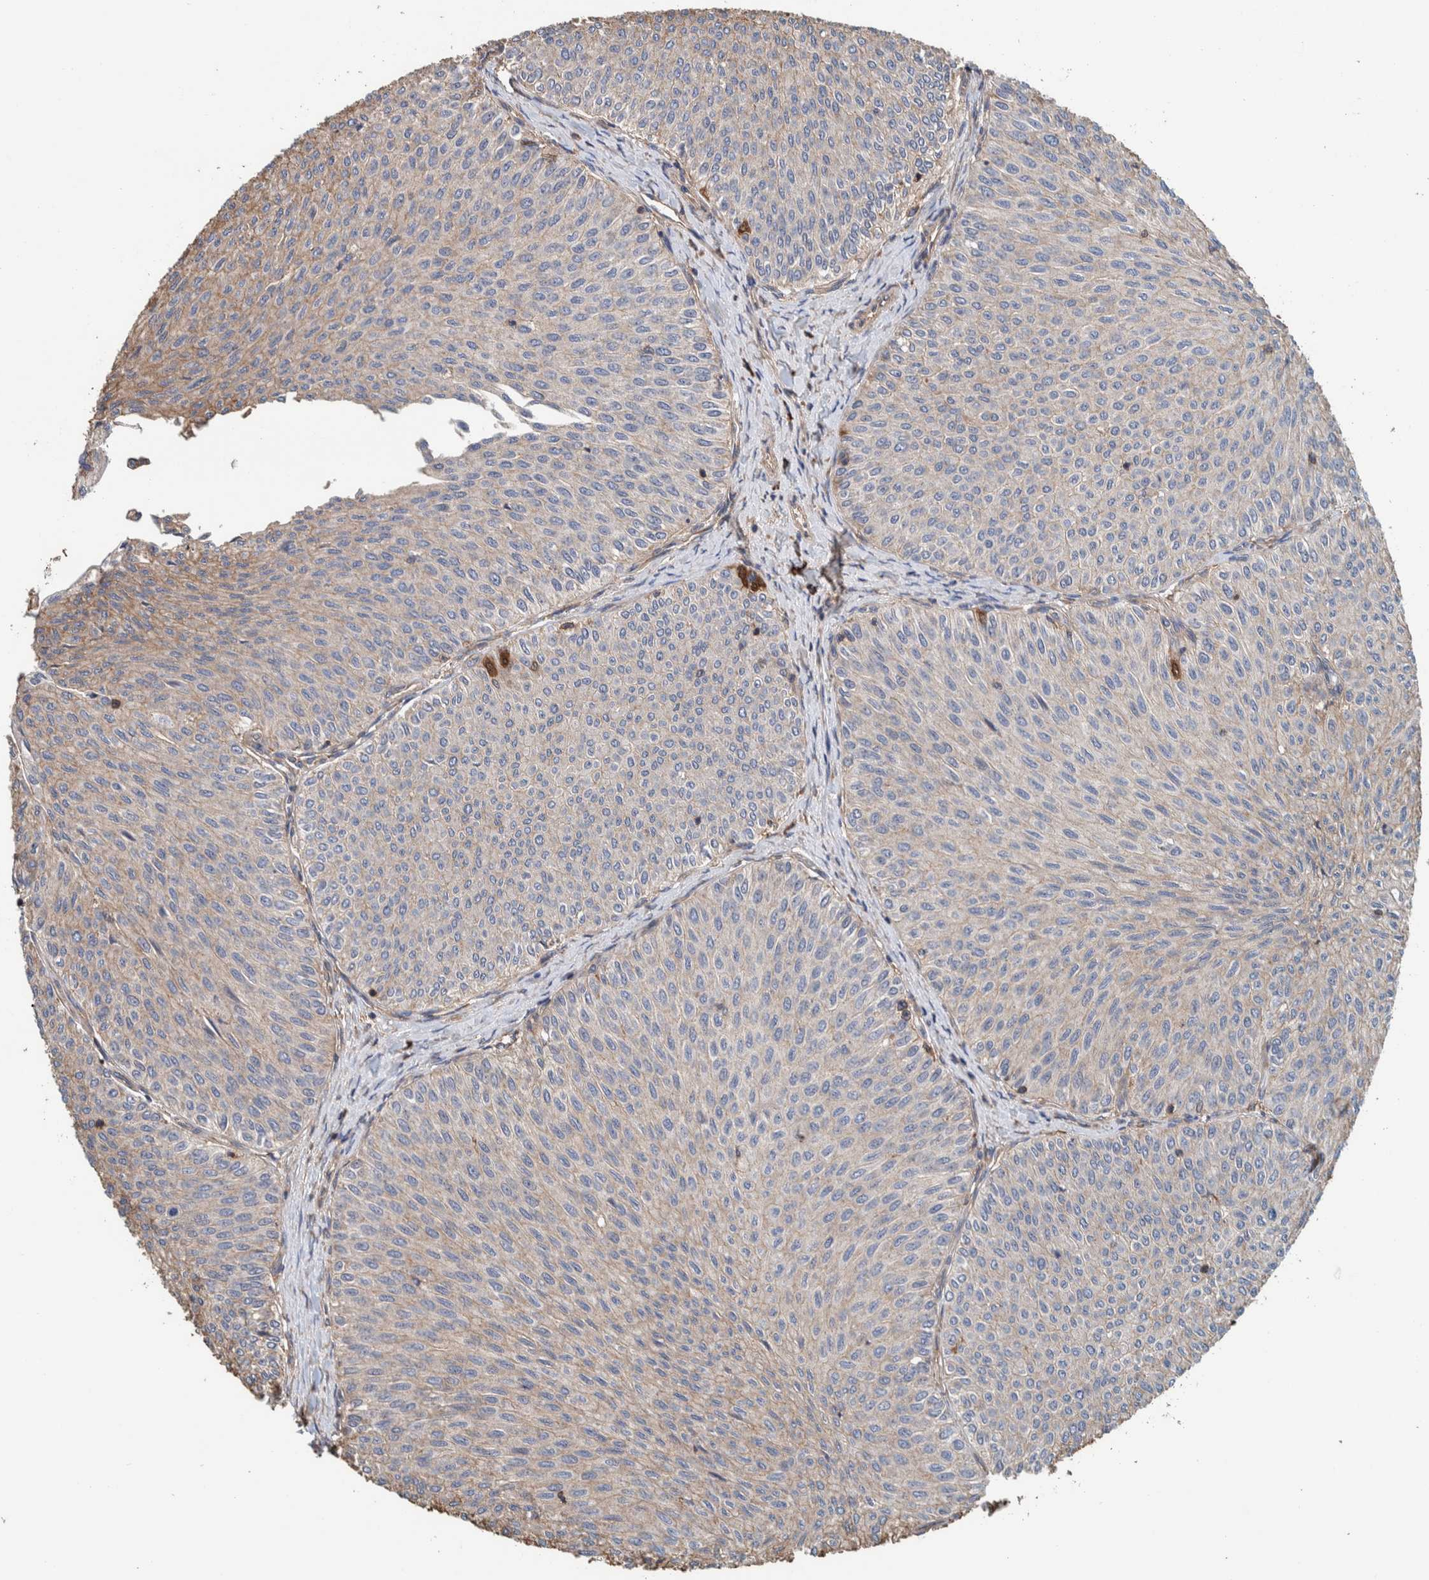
{"staining": {"intensity": "weak", "quantity": ">75%", "location": "cytoplasmic/membranous"}, "tissue": "urothelial cancer", "cell_type": "Tumor cells", "image_type": "cancer", "snomed": [{"axis": "morphology", "description": "Urothelial carcinoma, Low grade"}, {"axis": "topography", "description": "Urinary bladder"}], "caption": "IHC micrograph of human low-grade urothelial carcinoma stained for a protein (brown), which reveals low levels of weak cytoplasmic/membranous positivity in about >75% of tumor cells.", "gene": "PLA2G3", "patient": {"sex": "male", "age": 78}}